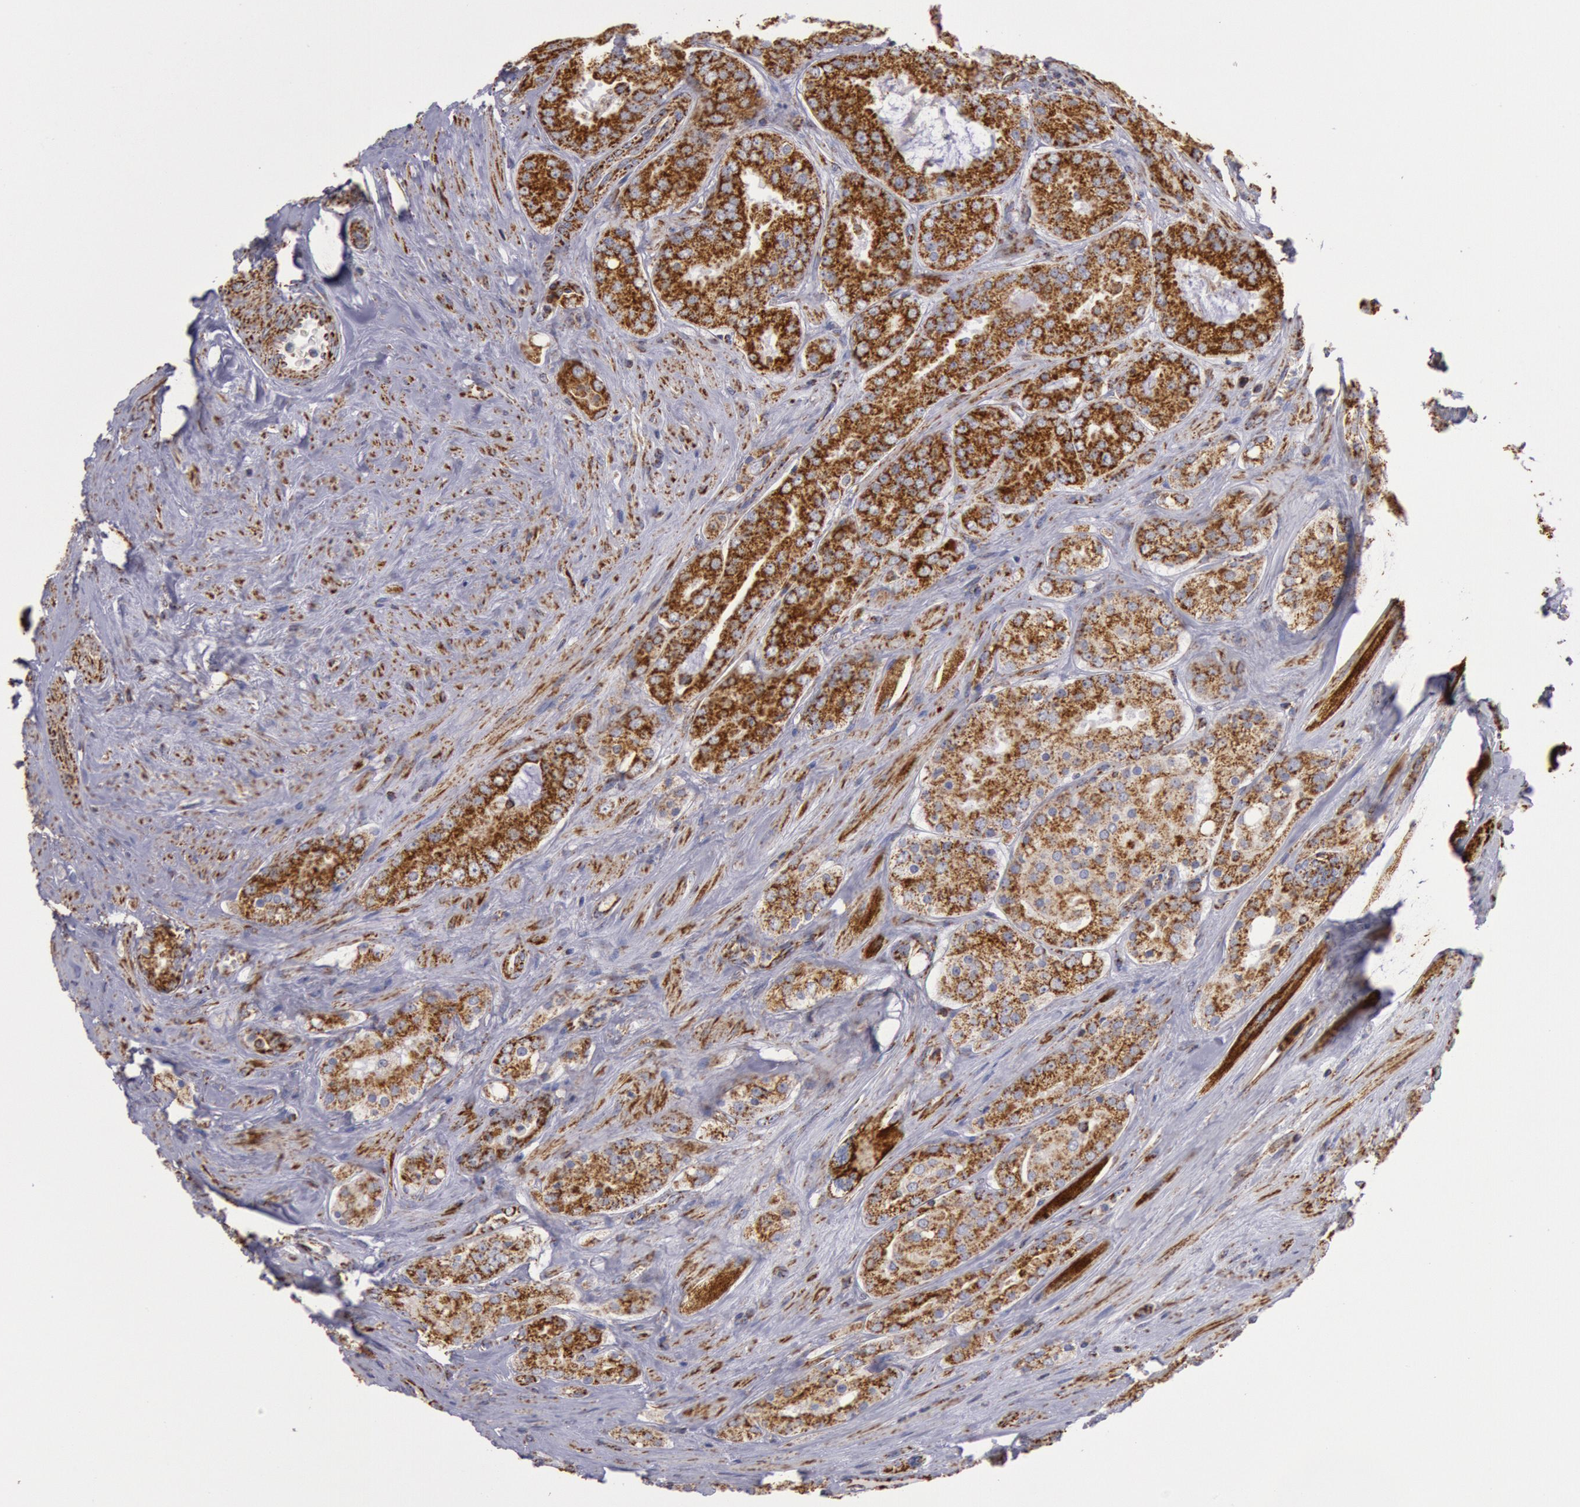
{"staining": {"intensity": "strong", "quantity": ">75%", "location": "cytoplasmic/membranous"}, "tissue": "prostate cancer", "cell_type": "Tumor cells", "image_type": "cancer", "snomed": [{"axis": "morphology", "description": "Adenocarcinoma, Medium grade"}, {"axis": "topography", "description": "Prostate"}], "caption": "A brown stain labels strong cytoplasmic/membranous staining of a protein in human prostate cancer (adenocarcinoma (medium-grade)) tumor cells. (Stains: DAB in brown, nuclei in blue, Microscopy: brightfield microscopy at high magnification).", "gene": "CYC1", "patient": {"sex": "male", "age": 60}}